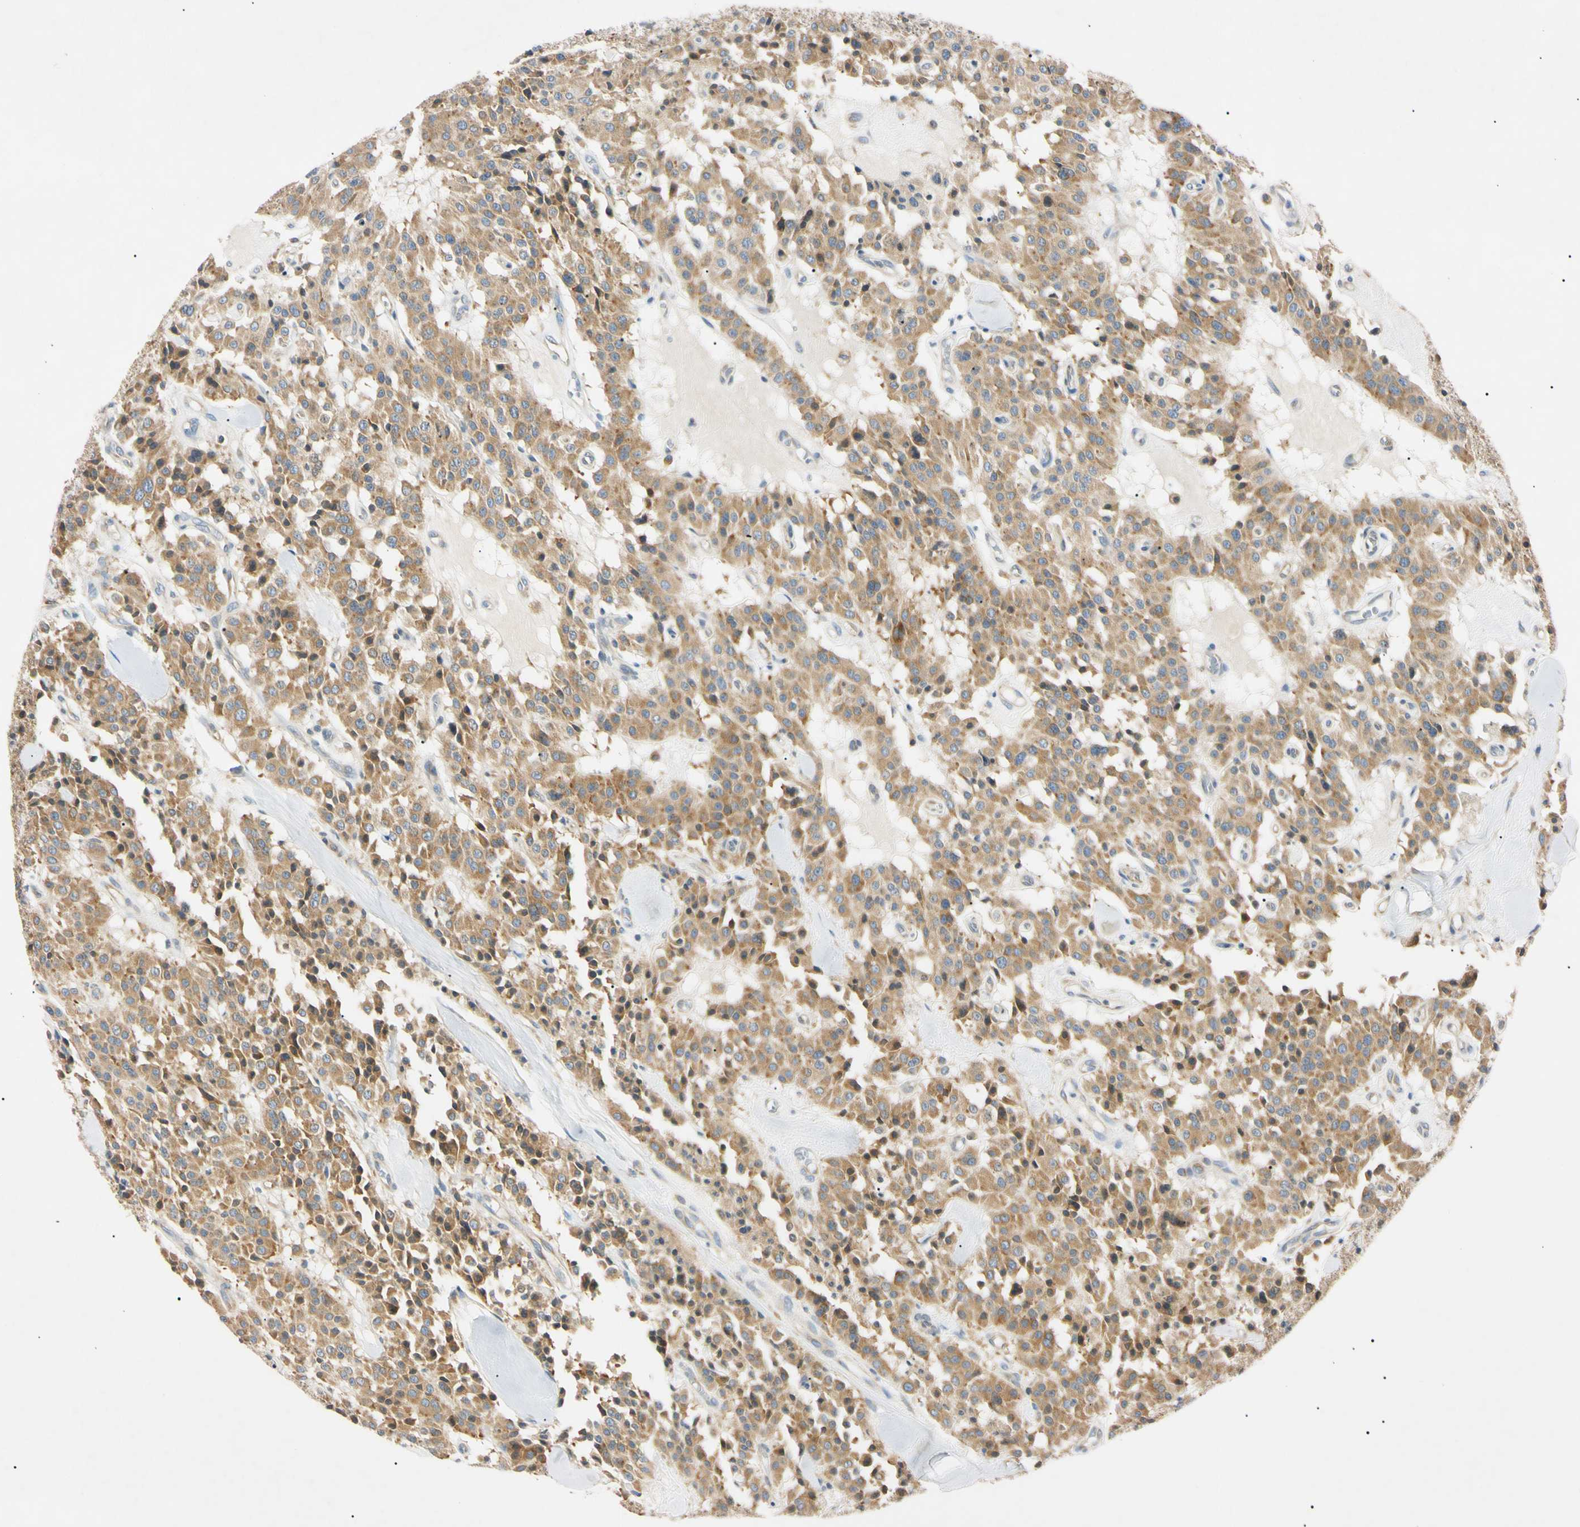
{"staining": {"intensity": "moderate", "quantity": ">75%", "location": "cytoplasmic/membranous"}, "tissue": "carcinoid", "cell_type": "Tumor cells", "image_type": "cancer", "snomed": [{"axis": "morphology", "description": "Carcinoid, malignant, NOS"}, {"axis": "topography", "description": "Lung"}], "caption": "A brown stain highlights moderate cytoplasmic/membranous staining of a protein in carcinoid (malignant) tumor cells.", "gene": "DNAJB12", "patient": {"sex": "male", "age": 30}}